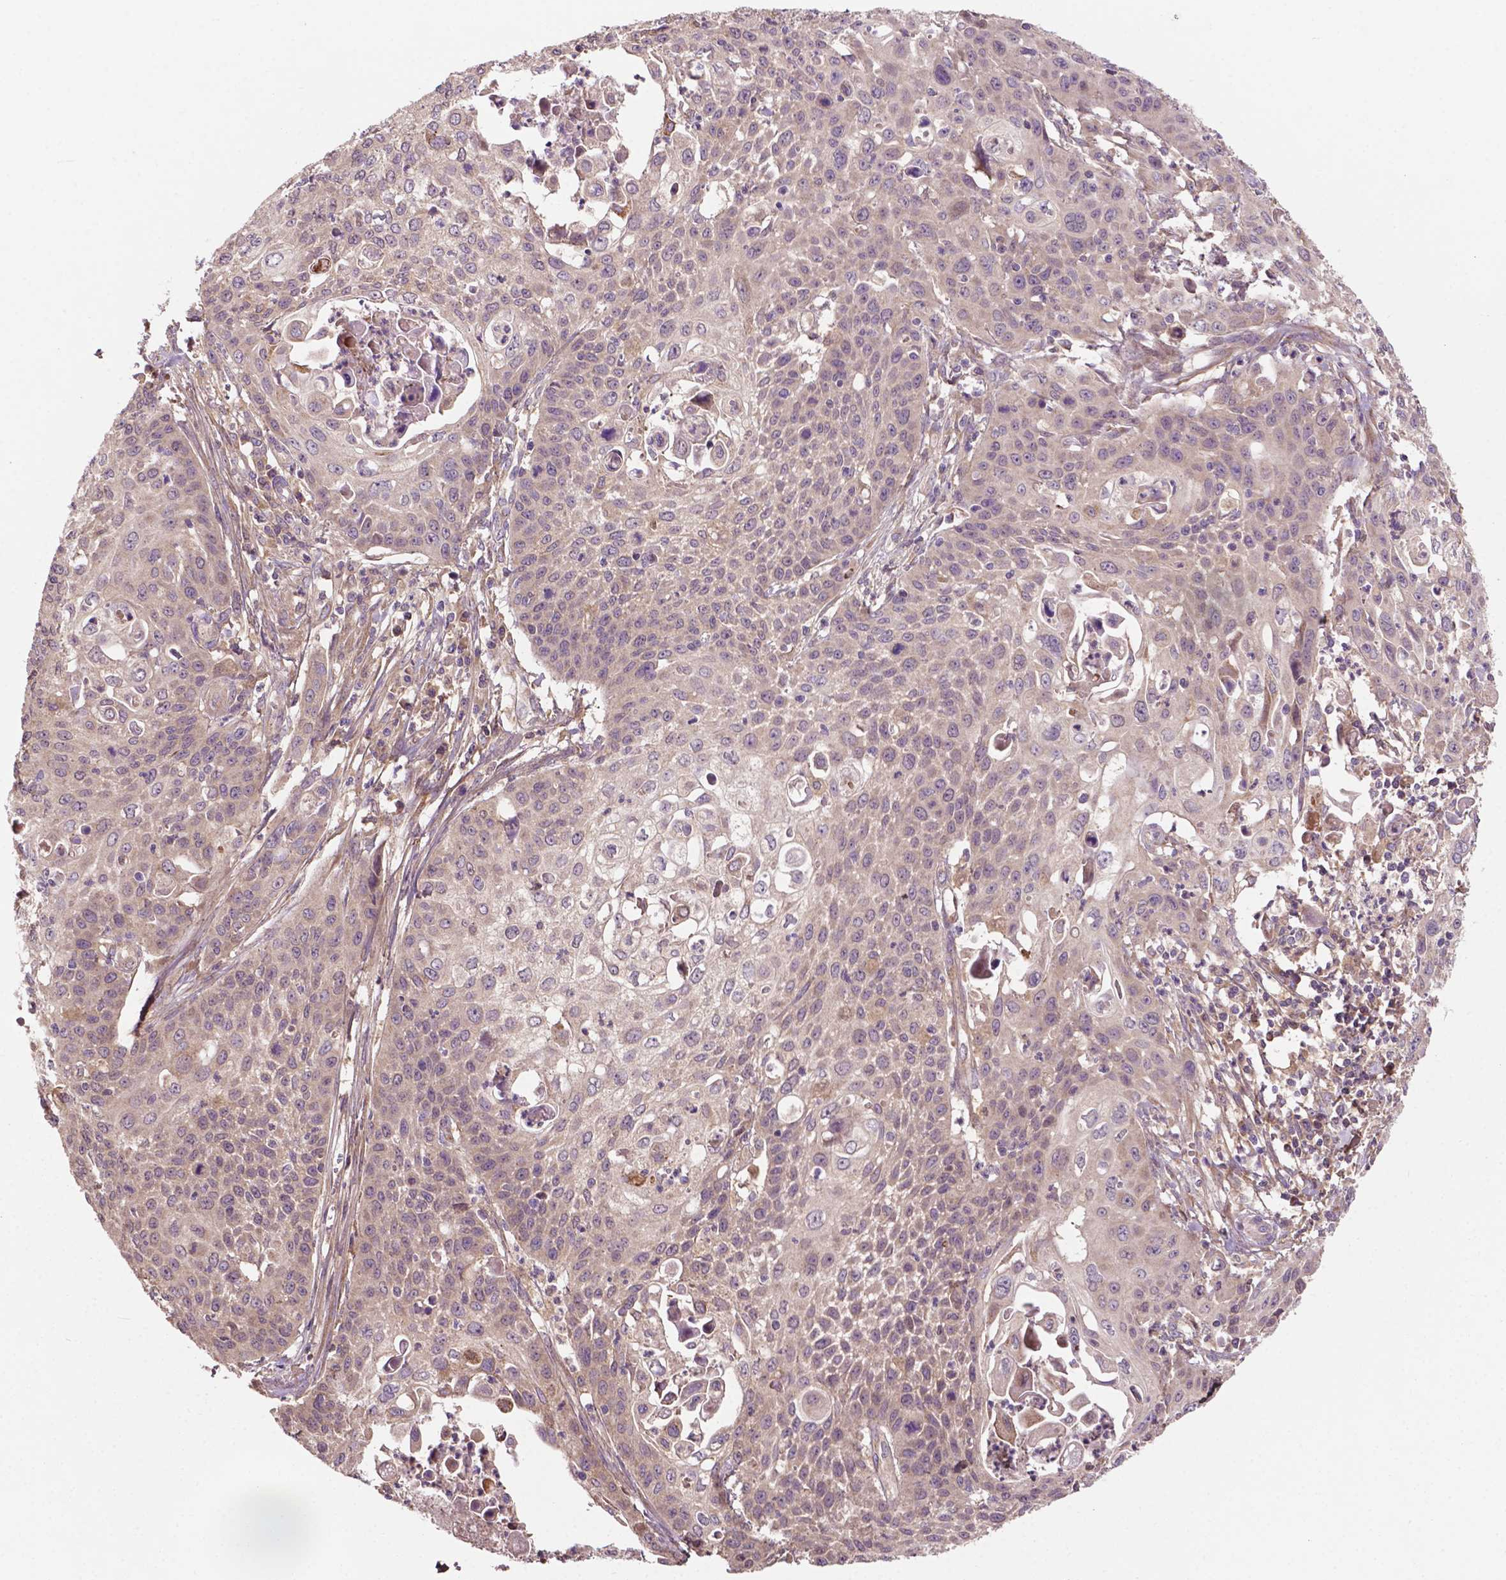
{"staining": {"intensity": "weak", "quantity": "<25%", "location": "cytoplasmic/membranous"}, "tissue": "cervical cancer", "cell_type": "Tumor cells", "image_type": "cancer", "snomed": [{"axis": "morphology", "description": "Squamous cell carcinoma, NOS"}, {"axis": "topography", "description": "Cervix"}], "caption": "This micrograph is of cervical cancer (squamous cell carcinoma) stained with immunohistochemistry (IHC) to label a protein in brown with the nuclei are counter-stained blue. There is no staining in tumor cells.", "gene": "GJA9", "patient": {"sex": "female", "age": 65}}